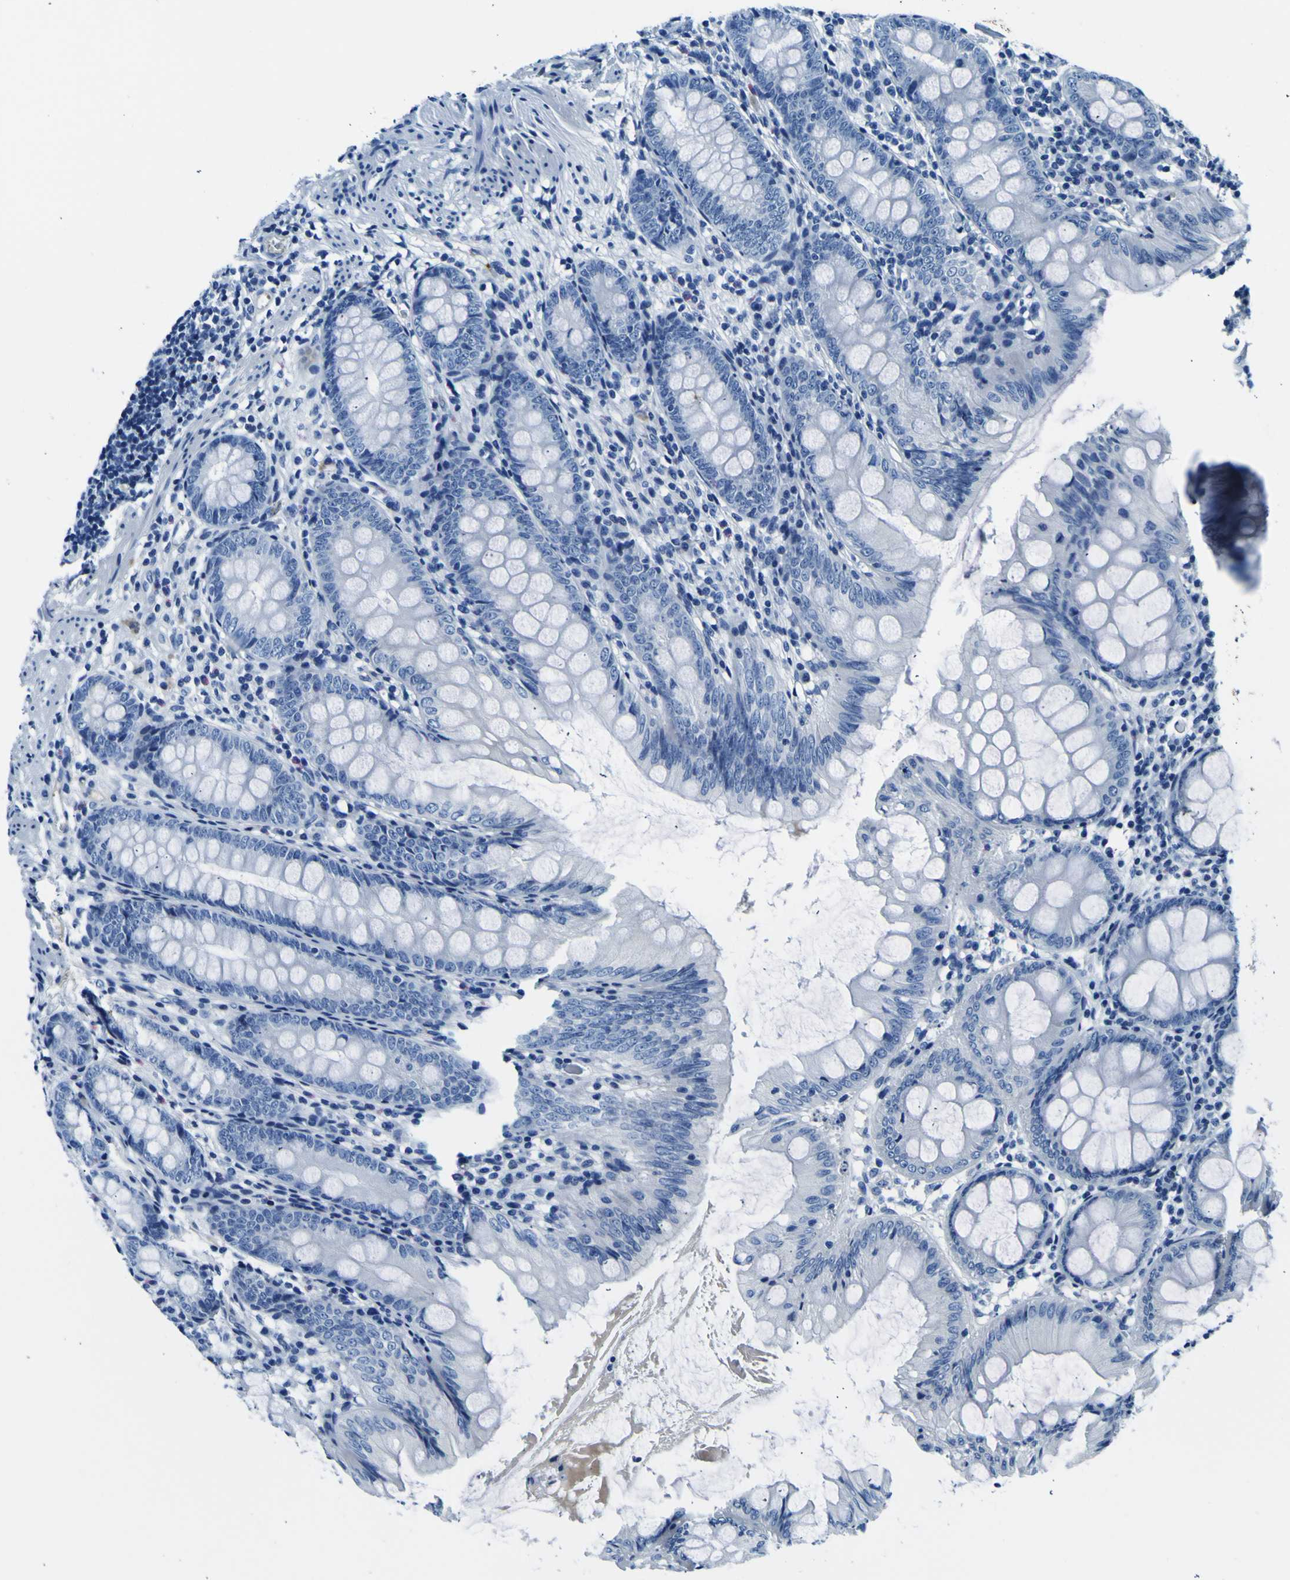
{"staining": {"intensity": "negative", "quantity": "none", "location": "none"}, "tissue": "appendix", "cell_type": "Glandular cells", "image_type": "normal", "snomed": [{"axis": "morphology", "description": "Normal tissue, NOS"}, {"axis": "topography", "description": "Appendix"}], "caption": "This photomicrograph is of unremarkable appendix stained with IHC to label a protein in brown with the nuclei are counter-stained blue. There is no expression in glandular cells.", "gene": "ADGRA2", "patient": {"sex": "female", "age": 77}}